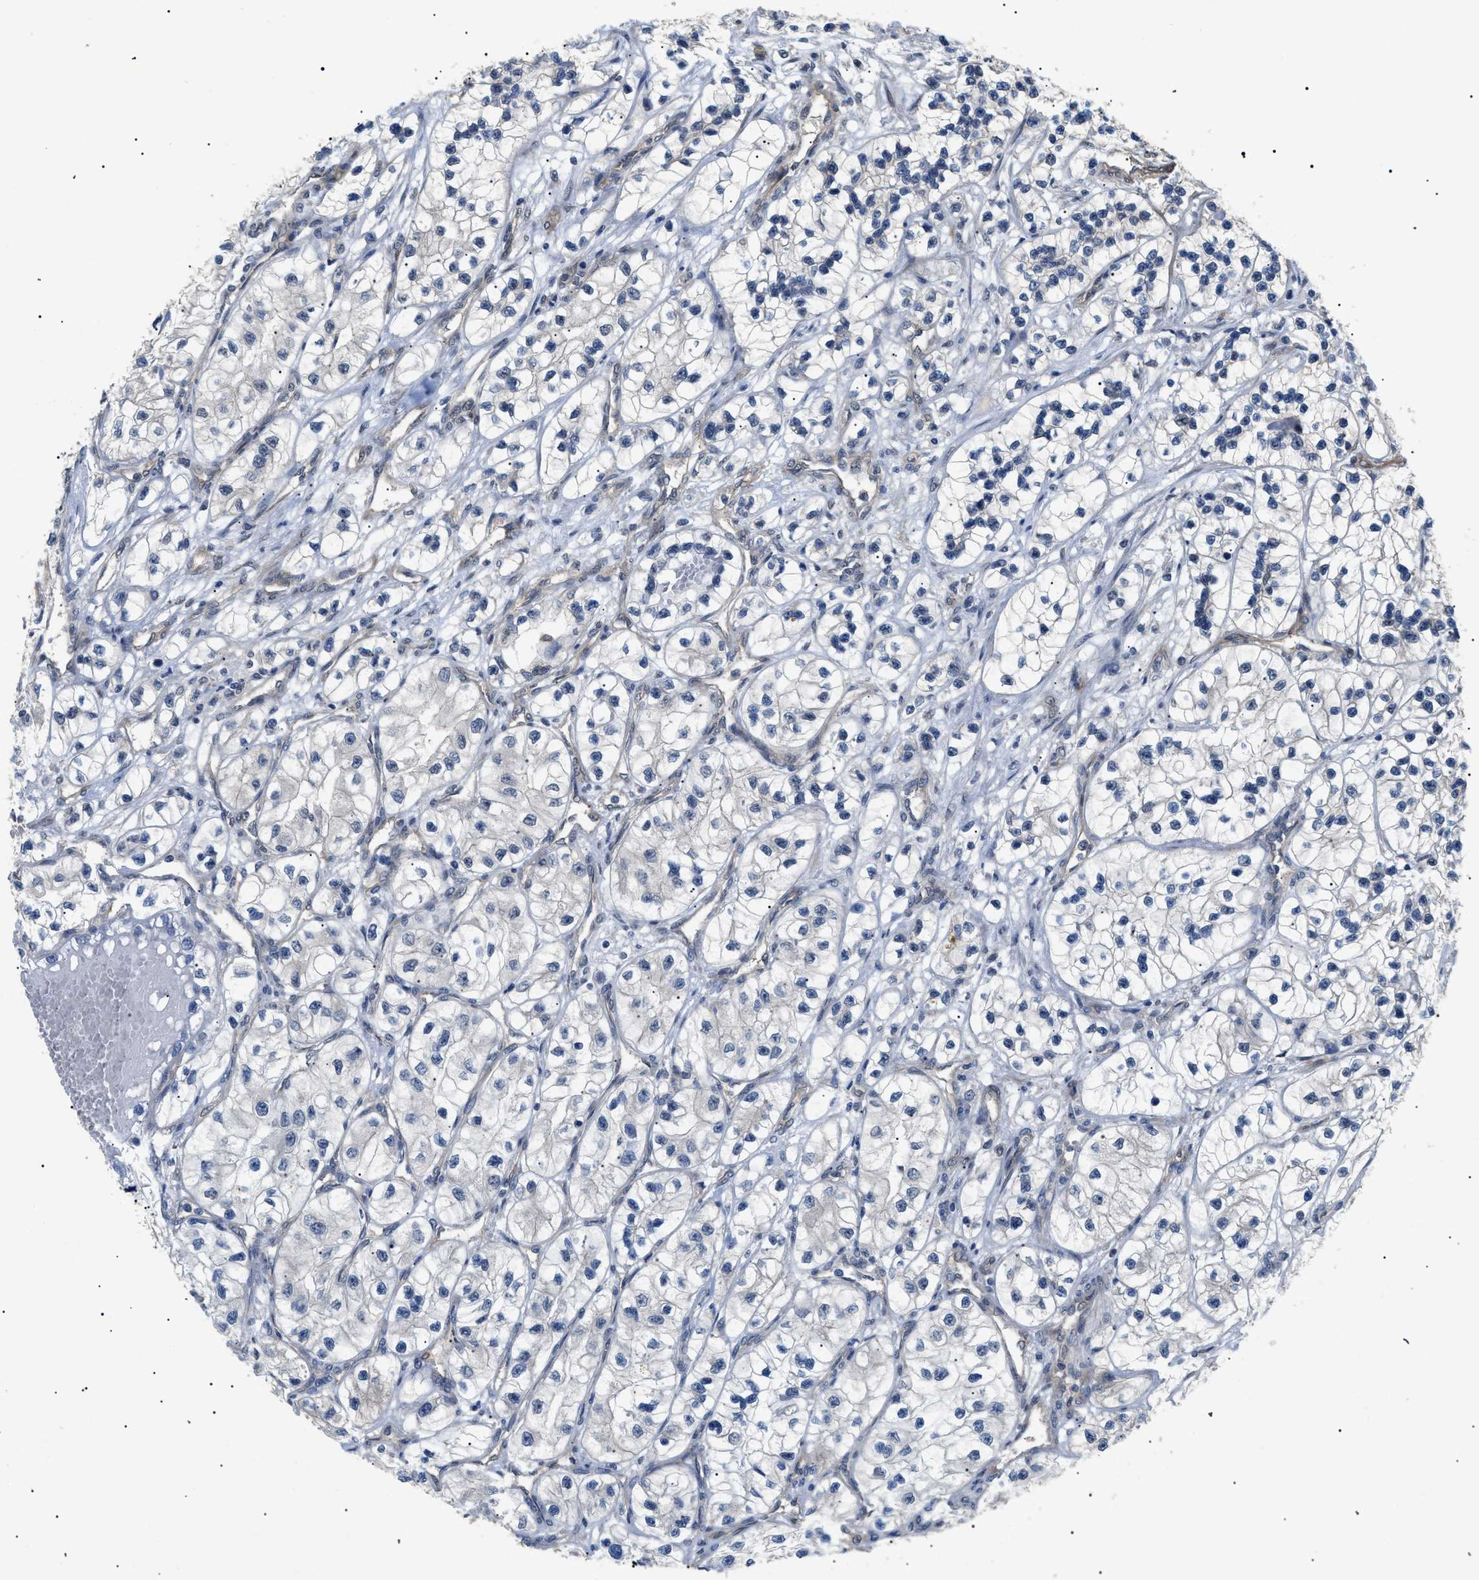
{"staining": {"intensity": "negative", "quantity": "none", "location": "none"}, "tissue": "renal cancer", "cell_type": "Tumor cells", "image_type": "cancer", "snomed": [{"axis": "morphology", "description": "Adenocarcinoma, NOS"}, {"axis": "topography", "description": "Kidney"}], "caption": "DAB immunohistochemical staining of human adenocarcinoma (renal) exhibits no significant expression in tumor cells.", "gene": "CRCP", "patient": {"sex": "female", "age": 57}}